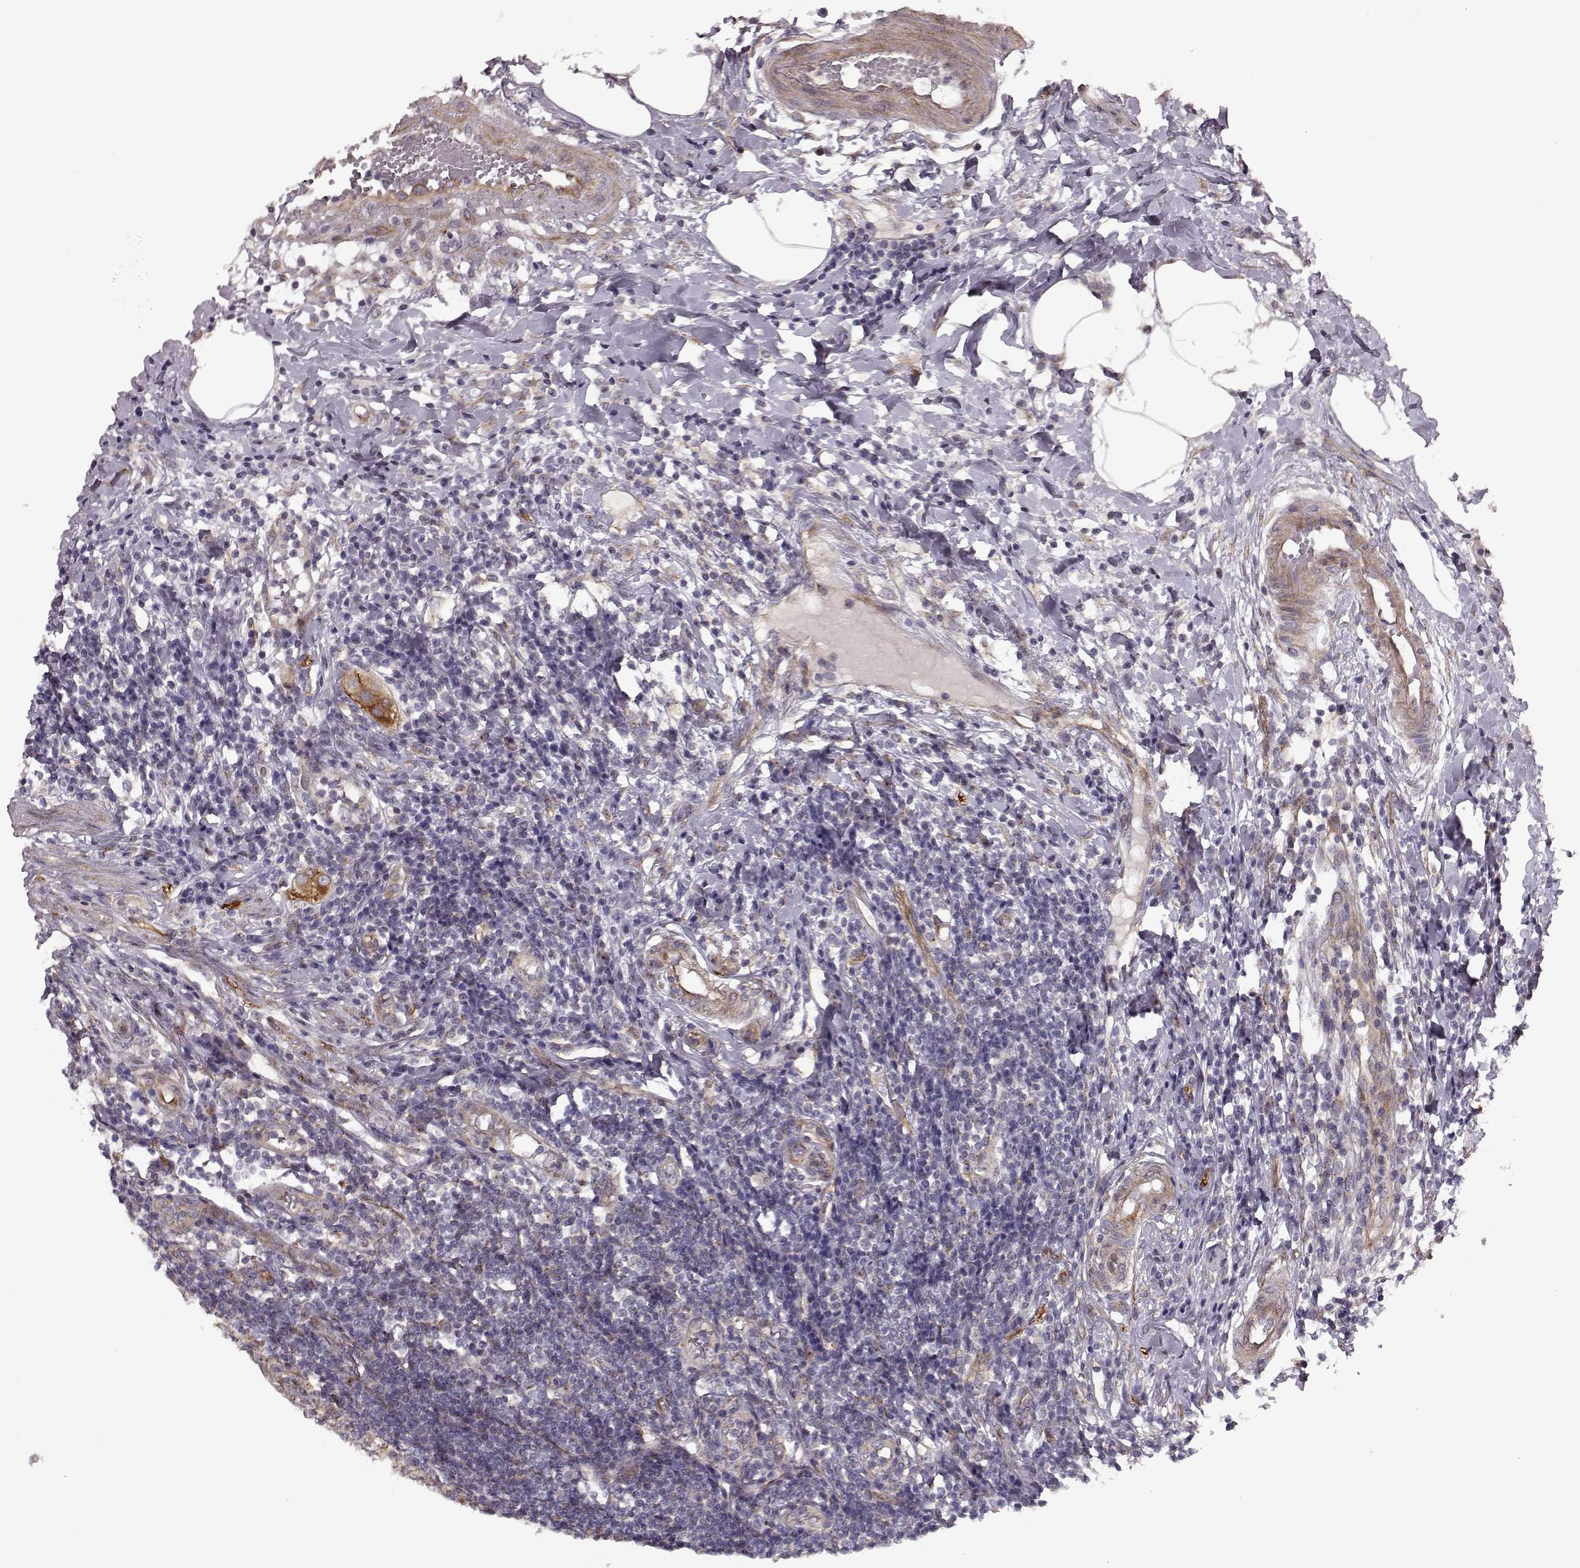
{"staining": {"intensity": "moderate", "quantity": ">75%", "location": "cytoplasmic/membranous"}, "tissue": "appendix", "cell_type": "Glandular cells", "image_type": "normal", "snomed": [{"axis": "morphology", "description": "Normal tissue, NOS"}, {"axis": "morphology", "description": "Inflammation, NOS"}, {"axis": "topography", "description": "Appendix"}], "caption": "Moderate cytoplasmic/membranous protein expression is present in approximately >75% of glandular cells in appendix. The staining was performed using DAB (3,3'-diaminobenzidine) to visualize the protein expression in brown, while the nuclei were stained in blue with hematoxylin (Magnification: 20x).", "gene": "MTR", "patient": {"sex": "male", "age": 16}}